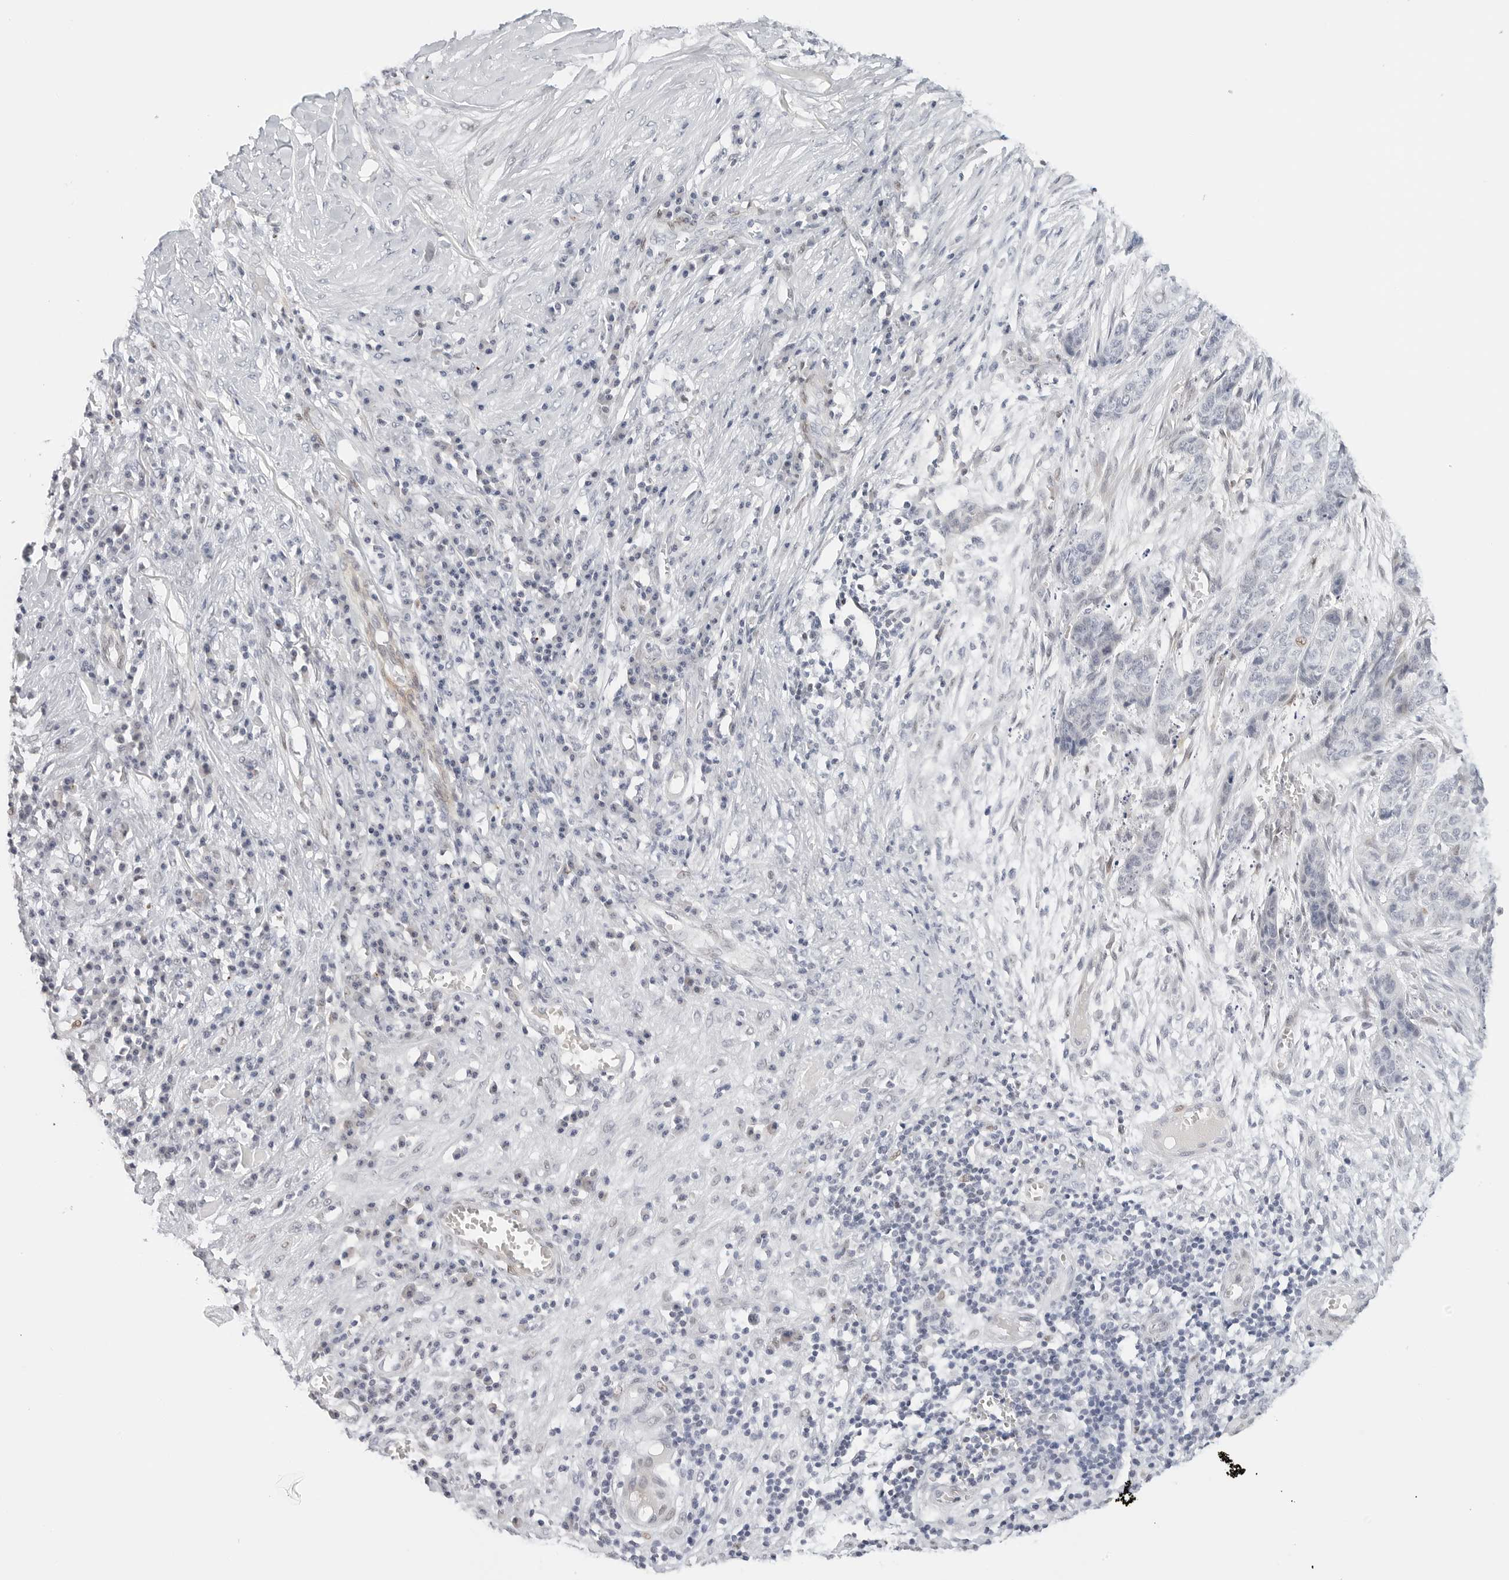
{"staining": {"intensity": "negative", "quantity": "none", "location": "none"}, "tissue": "skin cancer", "cell_type": "Tumor cells", "image_type": "cancer", "snomed": [{"axis": "morphology", "description": "Basal cell carcinoma"}, {"axis": "topography", "description": "Skin"}], "caption": "Image shows no protein expression in tumor cells of basal cell carcinoma (skin) tissue.", "gene": "SPIDR", "patient": {"sex": "female", "age": 64}}